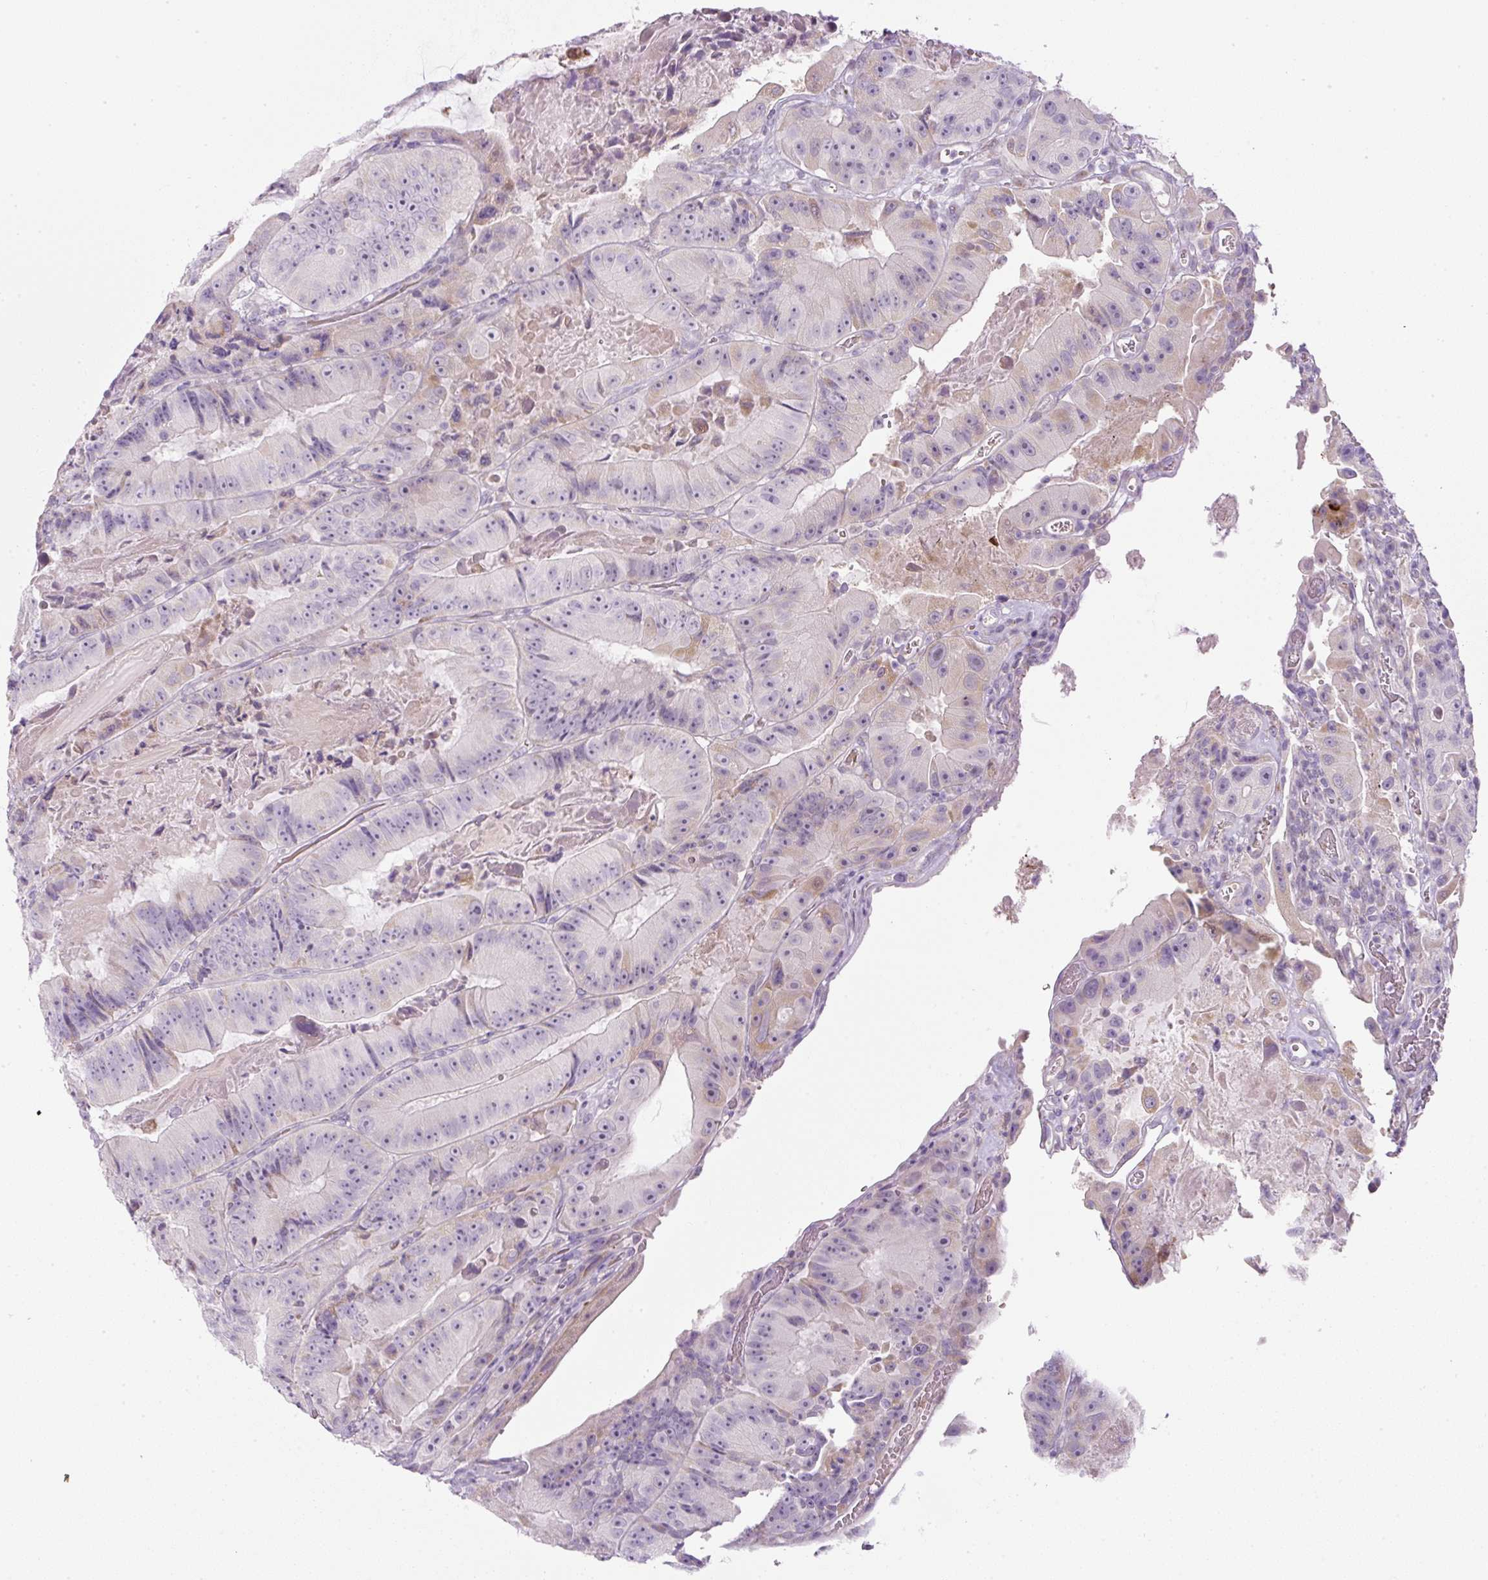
{"staining": {"intensity": "negative", "quantity": "none", "location": "none"}, "tissue": "colorectal cancer", "cell_type": "Tumor cells", "image_type": "cancer", "snomed": [{"axis": "morphology", "description": "Adenocarcinoma, NOS"}, {"axis": "topography", "description": "Colon"}], "caption": "The photomicrograph displays no significant expression in tumor cells of colorectal adenocarcinoma. Brightfield microscopy of immunohistochemistry (IHC) stained with DAB (3,3'-diaminobenzidine) (brown) and hematoxylin (blue), captured at high magnification.", "gene": "FGFBP3", "patient": {"sex": "female", "age": 86}}